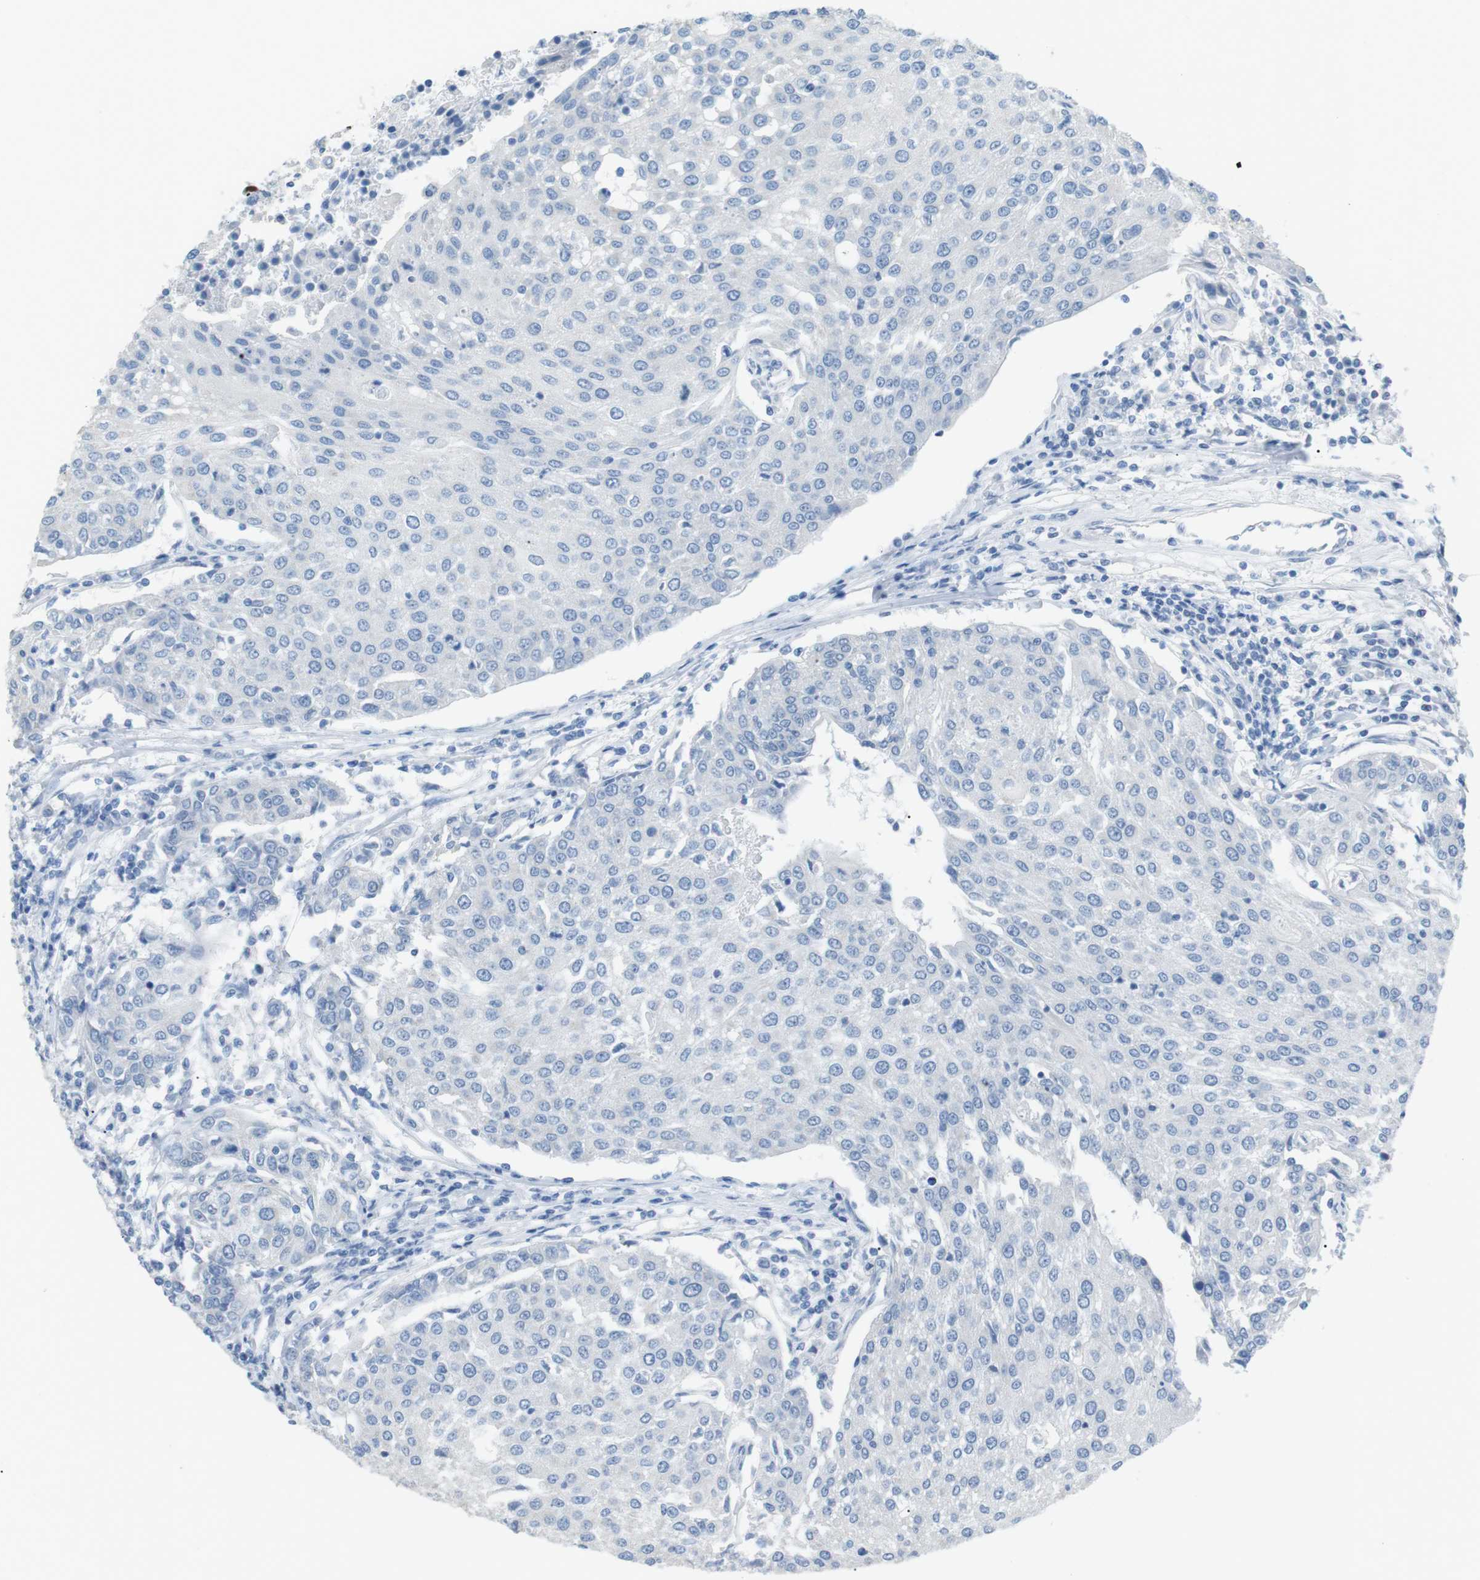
{"staining": {"intensity": "negative", "quantity": "none", "location": "none"}, "tissue": "urothelial cancer", "cell_type": "Tumor cells", "image_type": "cancer", "snomed": [{"axis": "morphology", "description": "Urothelial carcinoma, High grade"}, {"axis": "topography", "description": "Urinary bladder"}], "caption": "Micrograph shows no protein positivity in tumor cells of high-grade urothelial carcinoma tissue.", "gene": "SALL4", "patient": {"sex": "female", "age": 85}}